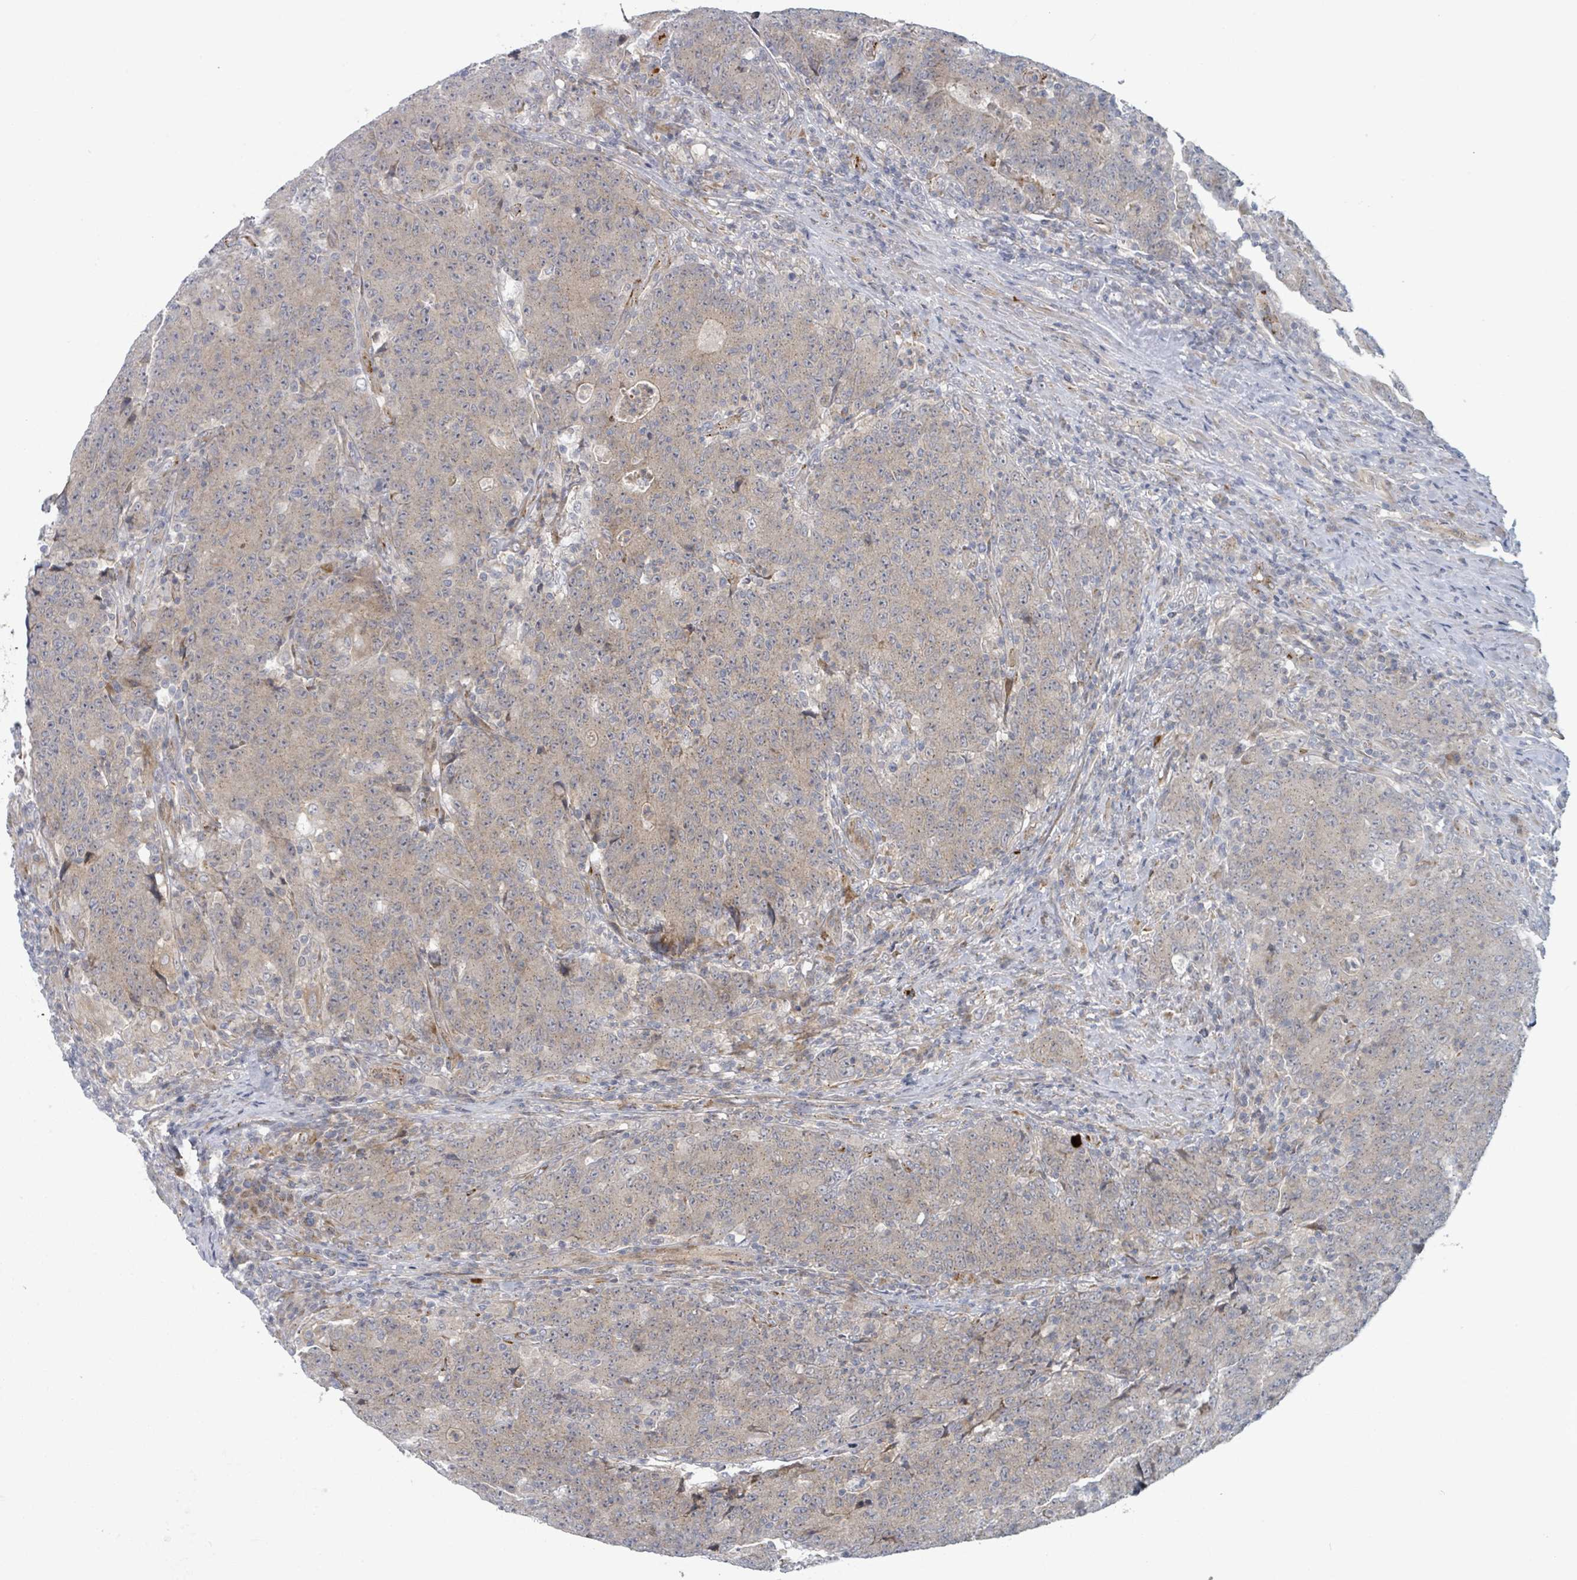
{"staining": {"intensity": "weak", "quantity": "<25%", "location": "cytoplasmic/membranous"}, "tissue": "colorectal cancer", "cell_type": "Tumor cells", "image_type": "cancer", "snomed": [{"axis": "morphology", "description": "Adenocarcinoma, NOS"}, {"axis": "topography", "description": "Colon"}], "caption": "Colorectal cancer (adenocarcinoma) was stained to show a protein in brown. There is no significant staining in tumor cells. Brightfield microscopy of immunohistochemistry stained with DAB (brown) and hematoxylin (blue), captured at high magnification.", "gene": "COL5A3", "patient": {"sex": "female", "age": 75}}